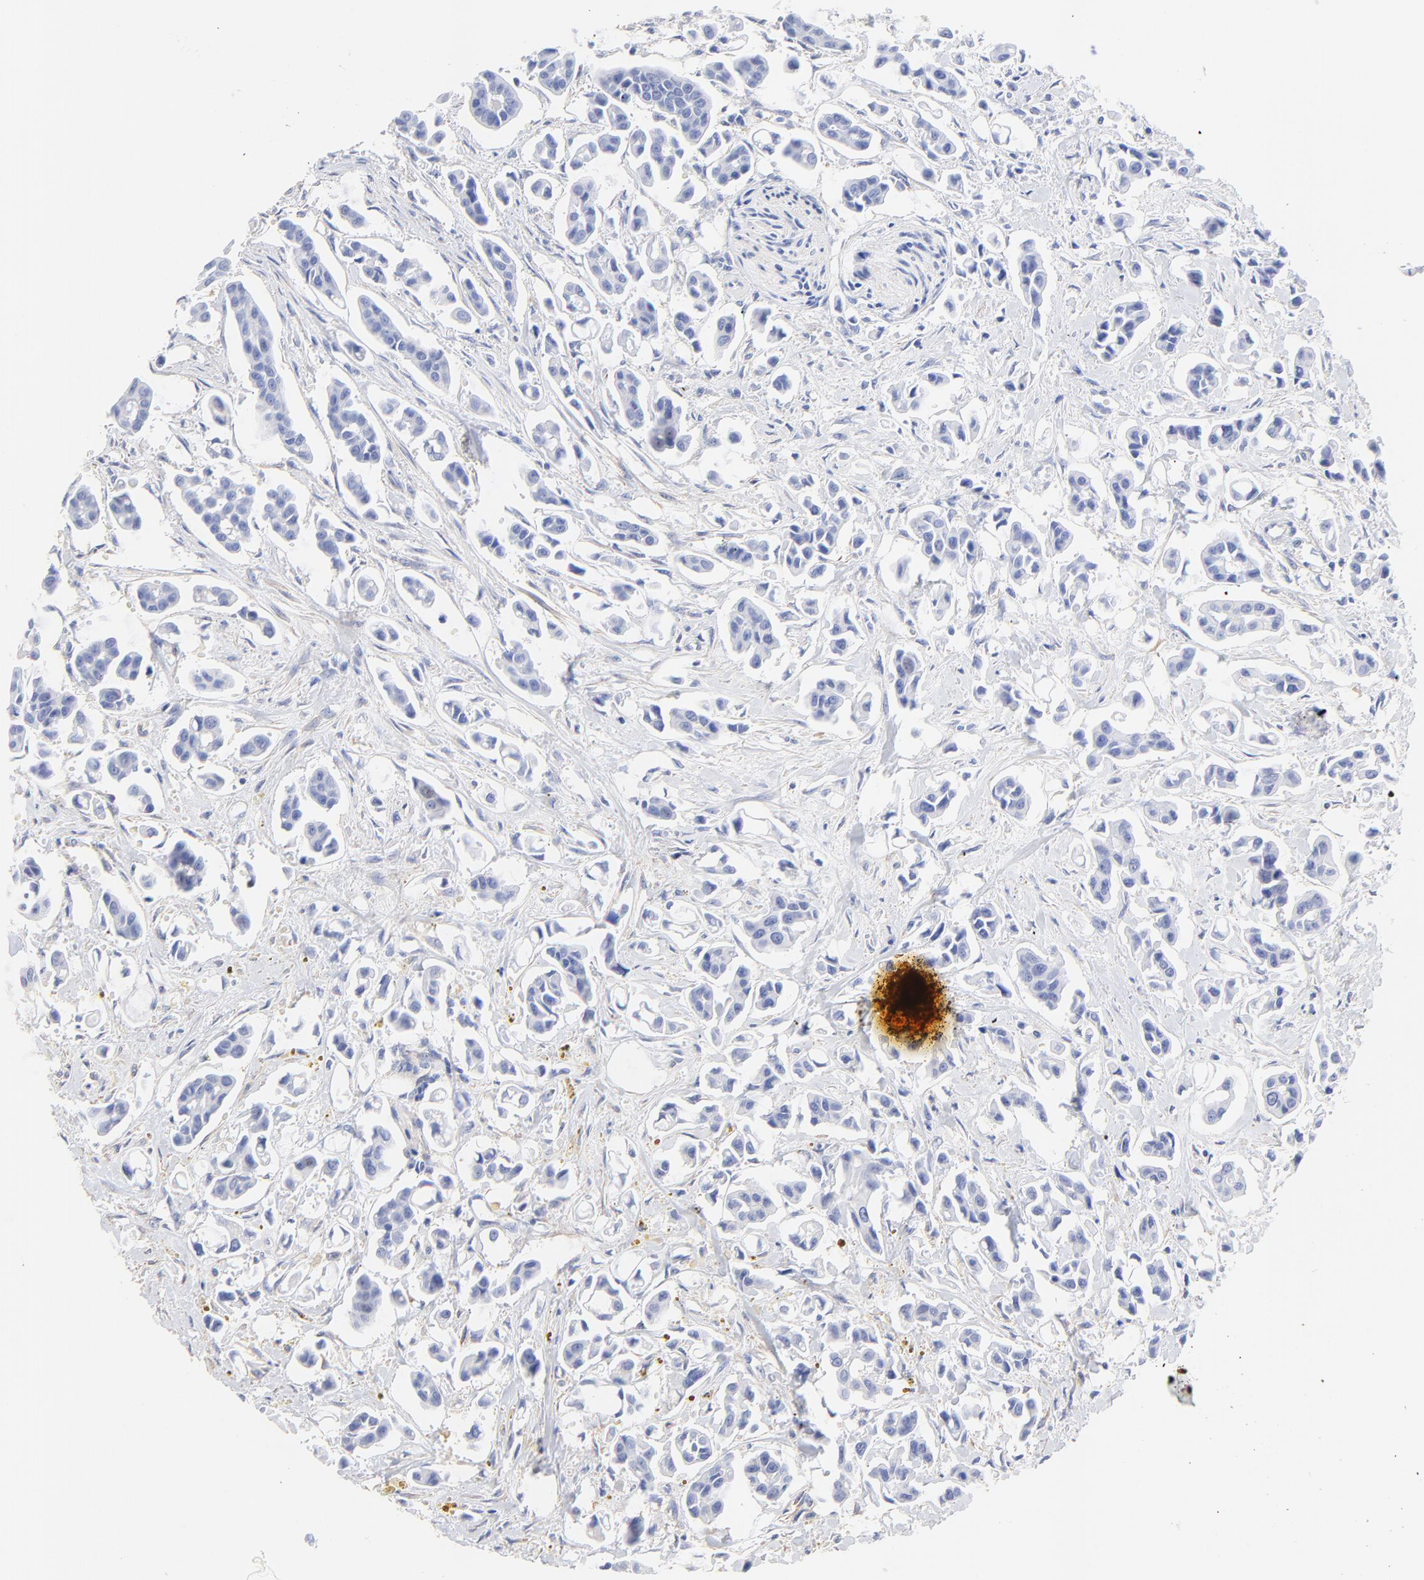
{"staining": {"intensity": "negative", "quantity": "none", "location": "none"}, "tissue": "urothelial cancer", "cell_type": "Tumor cells", "image_type": "cancer", "snomed": [{"axis": "morphology", "description": "Urothelial carcinoma, High grade"}, {"axis": "topography", "description": "Urinary bladder"}], "caption": "Immunohistochemistry histopathology image of human urothelial cancer stained for a protein (brown), which displays no positivity in tumor cells. Brightfield microscopy of immunohistochemistry (IHC) stained with DAB (brown) and hematoxylin (blue), captured at high magnification.", "gene": "ACTRT1", "patient": {"sex": "male", "age": 66}}